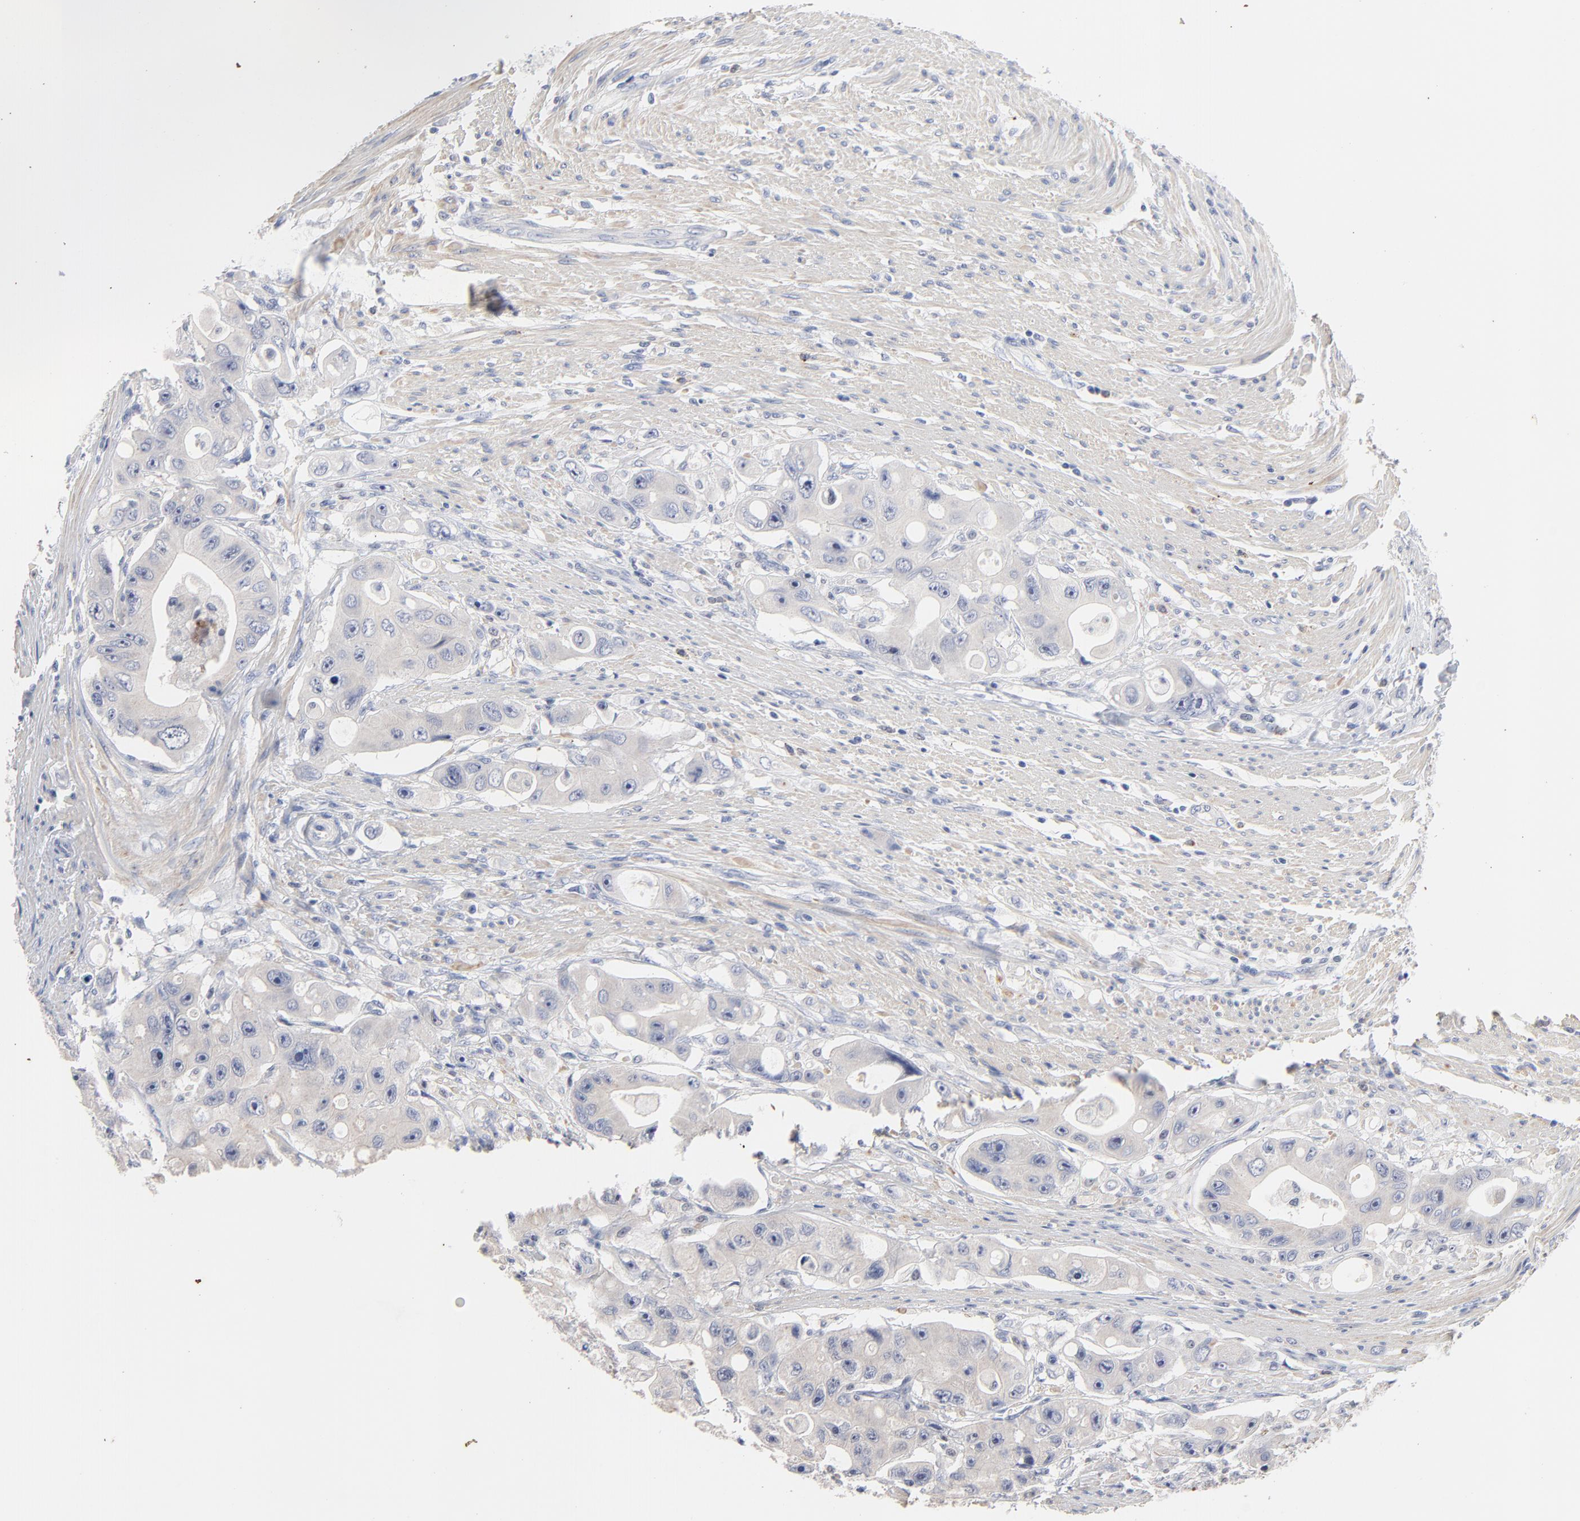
{"staining": {"intensity": "negative", "quantity": "none", "location": "none"}, "tissue": "colorectal cancer", "cell_type": "Tumor cells", "image_type": "cancer", "snomed": [{"axis": "morphology", "description": "Adenocarcinoma, NOS"}, {"axis": "topography", "description": "Colon"}], "caption": "High magnification brightfield microscopy of colorectal cancer stained with DAB (3,3'-diaminobenzidine) (brown) and counterstained with hematoxylin (blue): tumor cells show no significant expression.", "gene": "AADAC", "patient": {"sex": "female", "age": 46}}